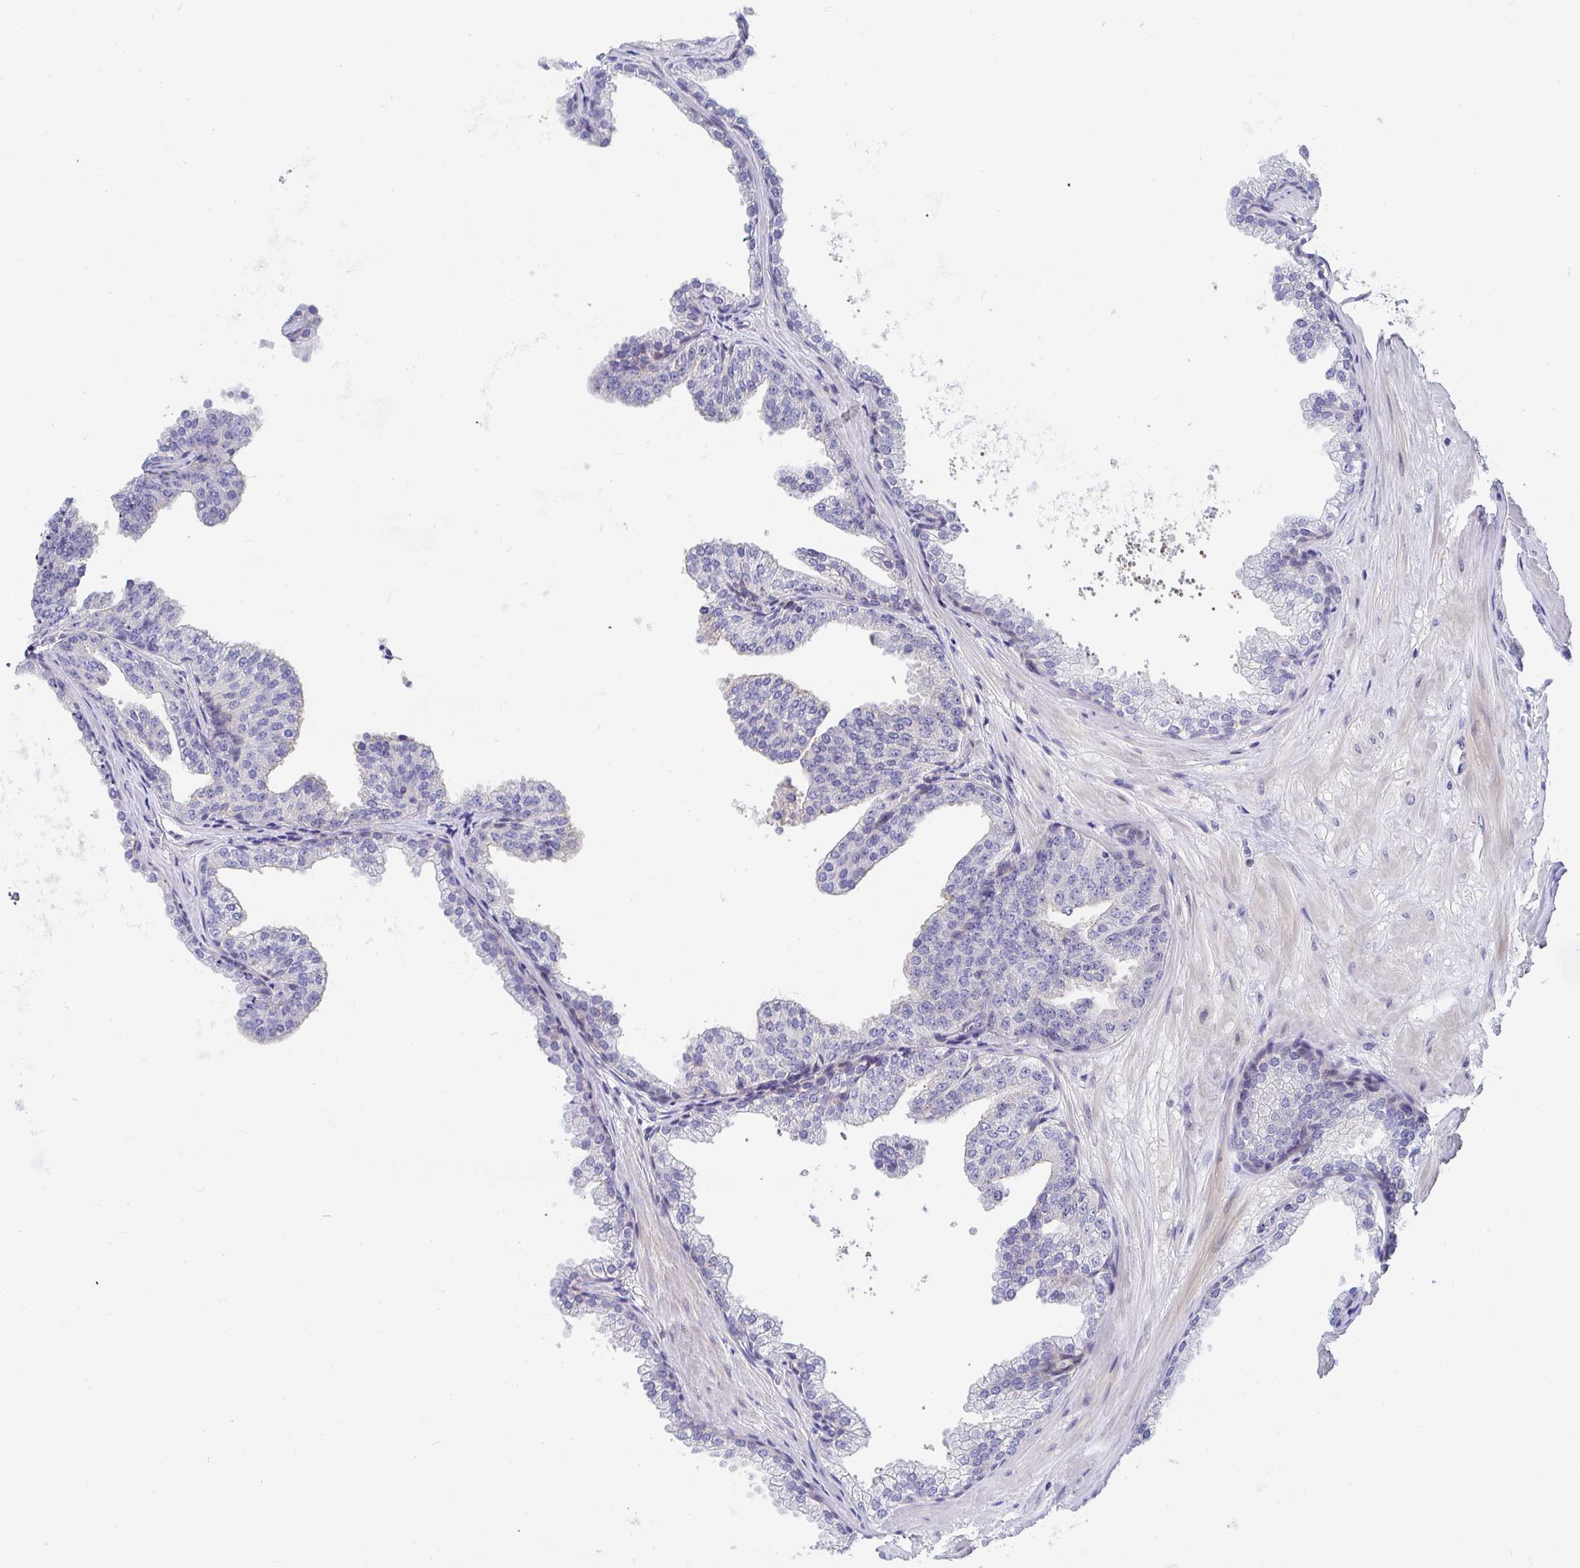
{"staining": {"intensity": "negative", "quantity": "none", "location": "none"}, "tissue": "prostate", "cell_type": "Glandular cells", "image_type": "normal", "snomed": [{"axis": "morphology", "description": "Normal tissue, NOS"}, {"axis": "topography", "description": "Prostate"}], "caption": "DAB immunohistochemical staining of unremarkable prostate reveals no significant expression in glandular cells.", "gene": "P2RX3", "patient": {"sex": "male", "age": 37}}